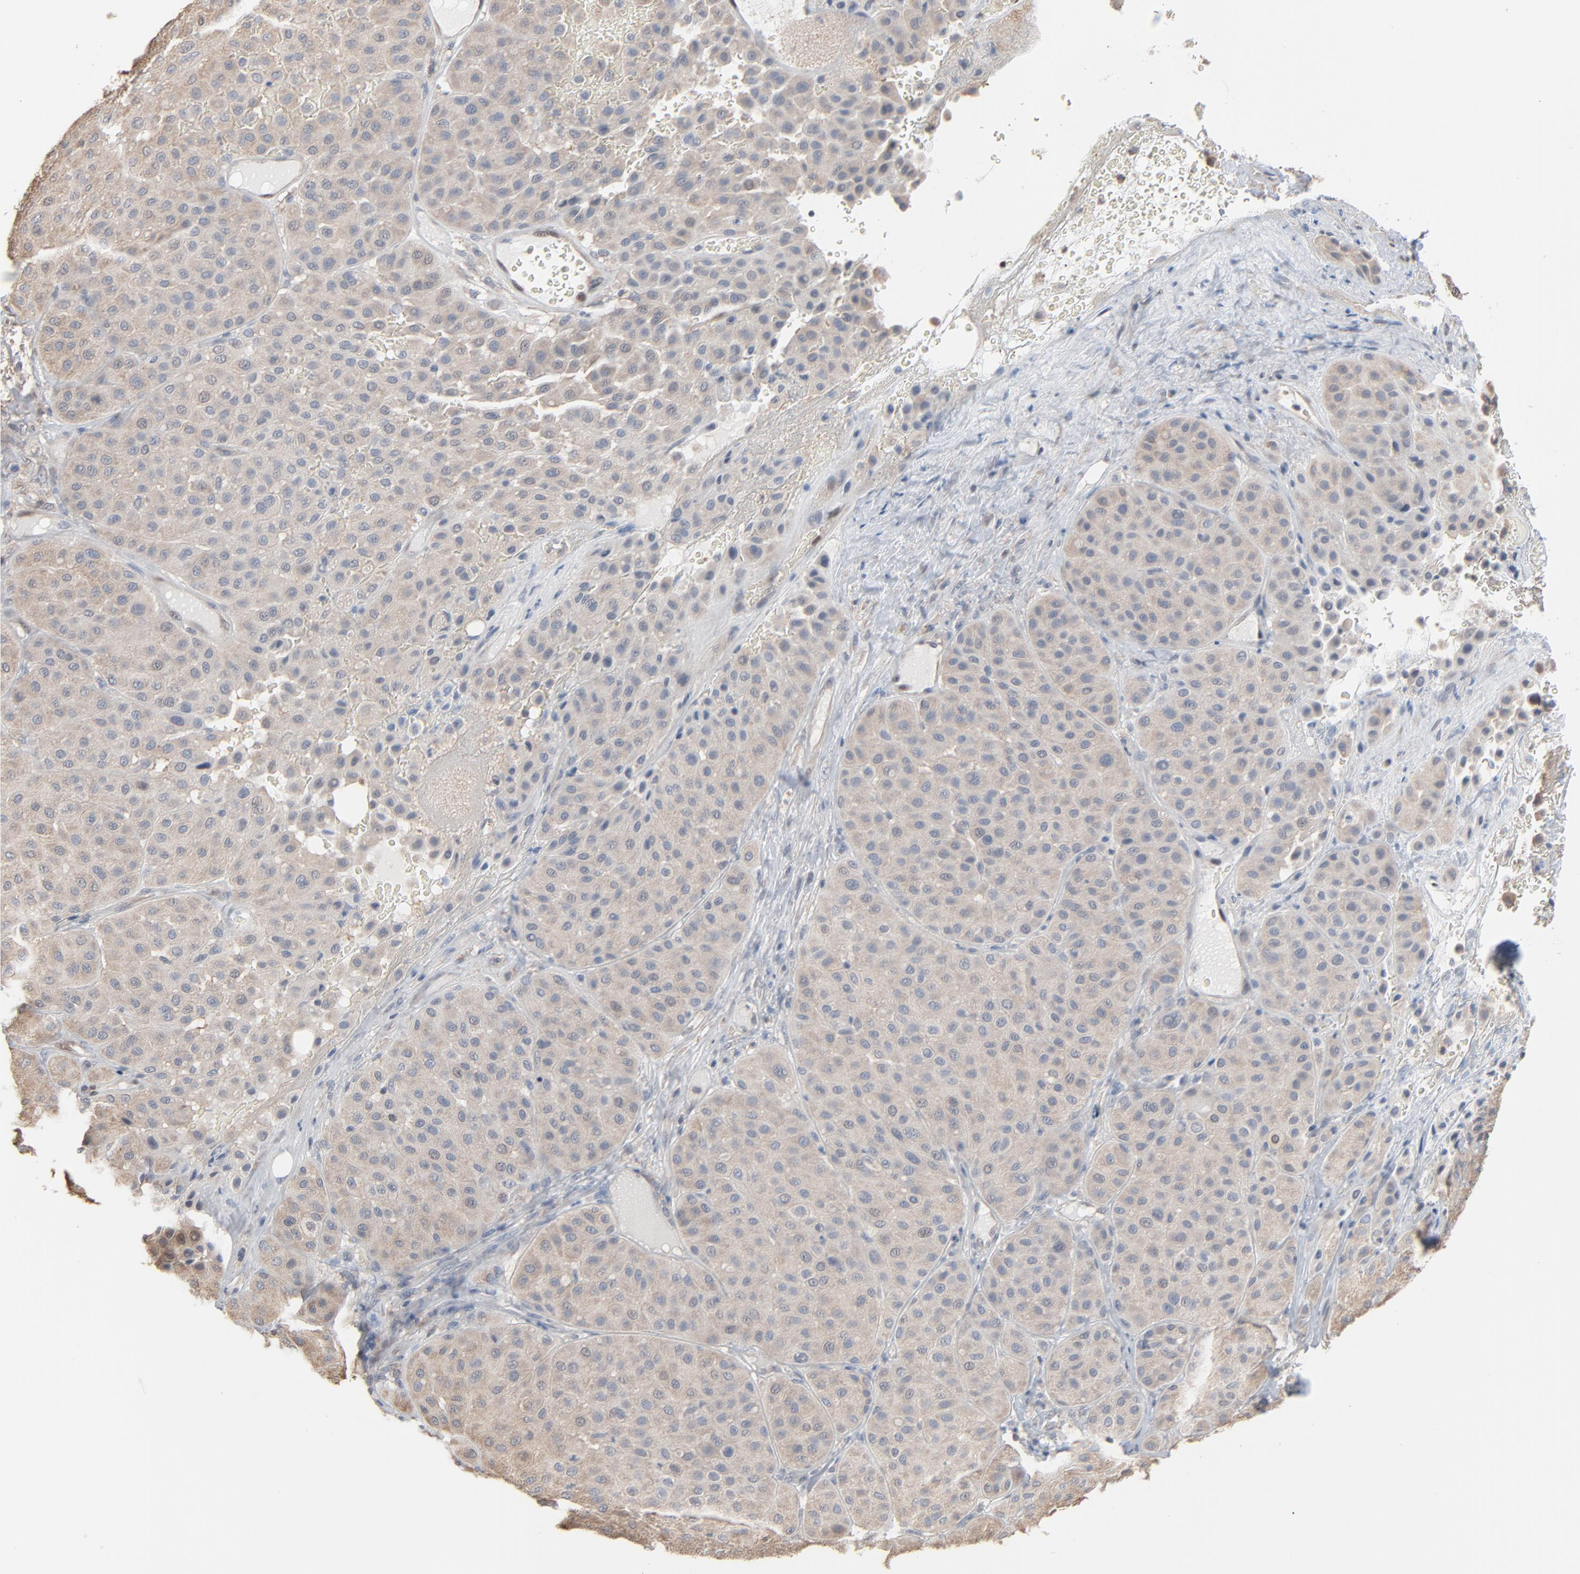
{"staining": {"intensity": "weak", "quantity": ">75%", "location": "cytoplasmic/membranous"}, "tissue": "melanoma", "cell_type": "Tumor cells", "image_type": "cancer", "snomed": [{"axis": "morphology", "description": "Normal tissue, NOS"}, {"axis": "morphology", "description": "Malignant melanoma, Metastatic site"}, {"axis": "topography", "description": "Skin"}], "caption": "IHC image of neoplastic tissue: human malignant melanoma (metastatic site) stained using immunohistochemistry demonstrates low levels of weak protein expression localized specifically in the cytoplasmic/membranous of tumor cells, appearing as a cytoplasmic/membranous brown color.", "gene": "CCT5", "patient": {"sex": "male", "age": 41}}